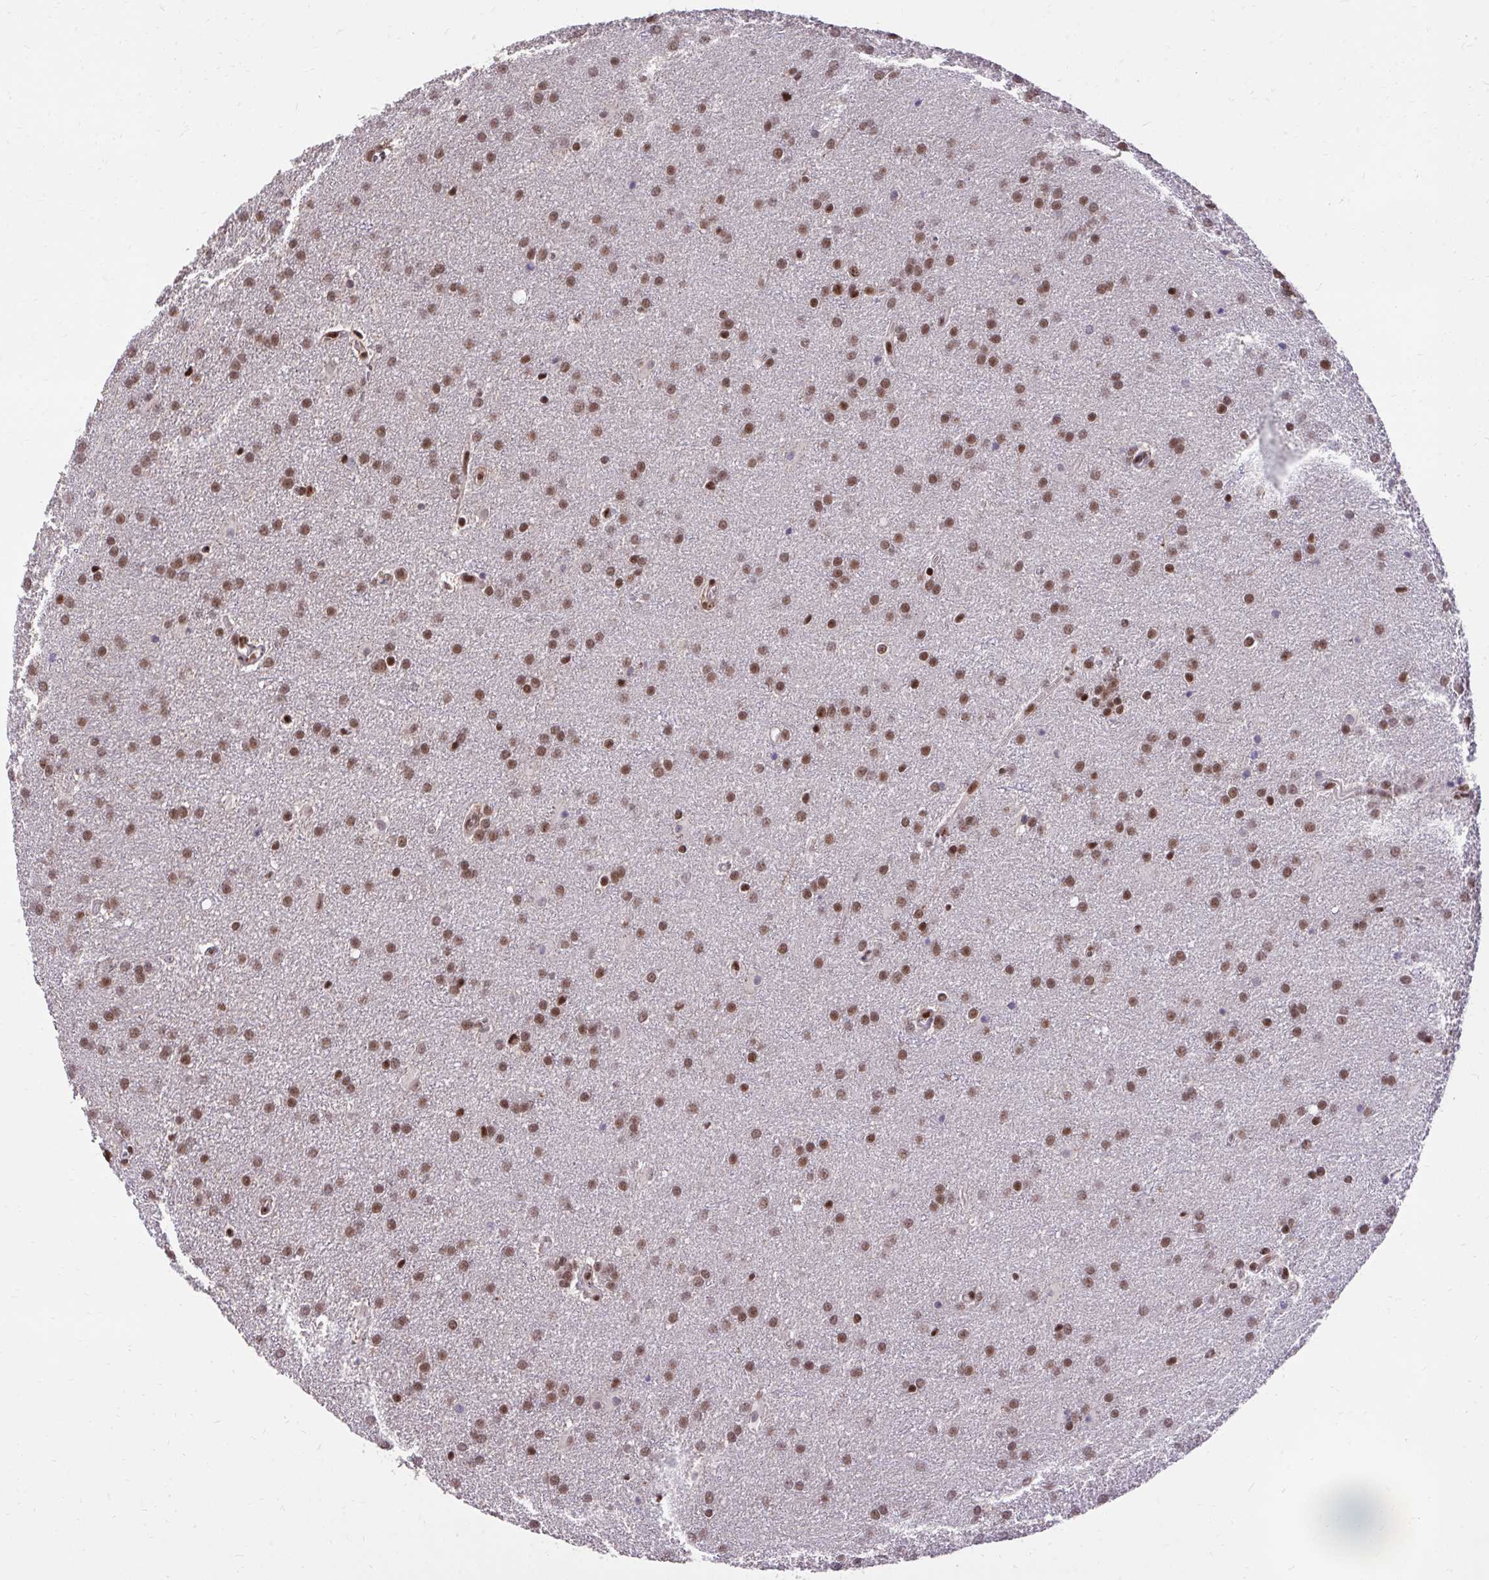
{"staining": {"intensity": "moderate", "quantity": ">75%", "location": "nuclear"}, "tissue": "glioma", "cell_type": "Tumor cells", "image_type": "cancer", "snomed": [{"axis": "morphology", "description": "Glioma, malignant, Low grade"}, {"axis": "topography", "description": "Brain"}], "caption": "Protein staining of glioma tissue shows moderate nuclear staining in about >75% of tumor cells. Using DAB (brown) and hematoxylin (blue) stains, captured at high magnification using brightfield microscopy.", "gene": "HOXA4", "patient": {"sex": "female", "age": 32}}